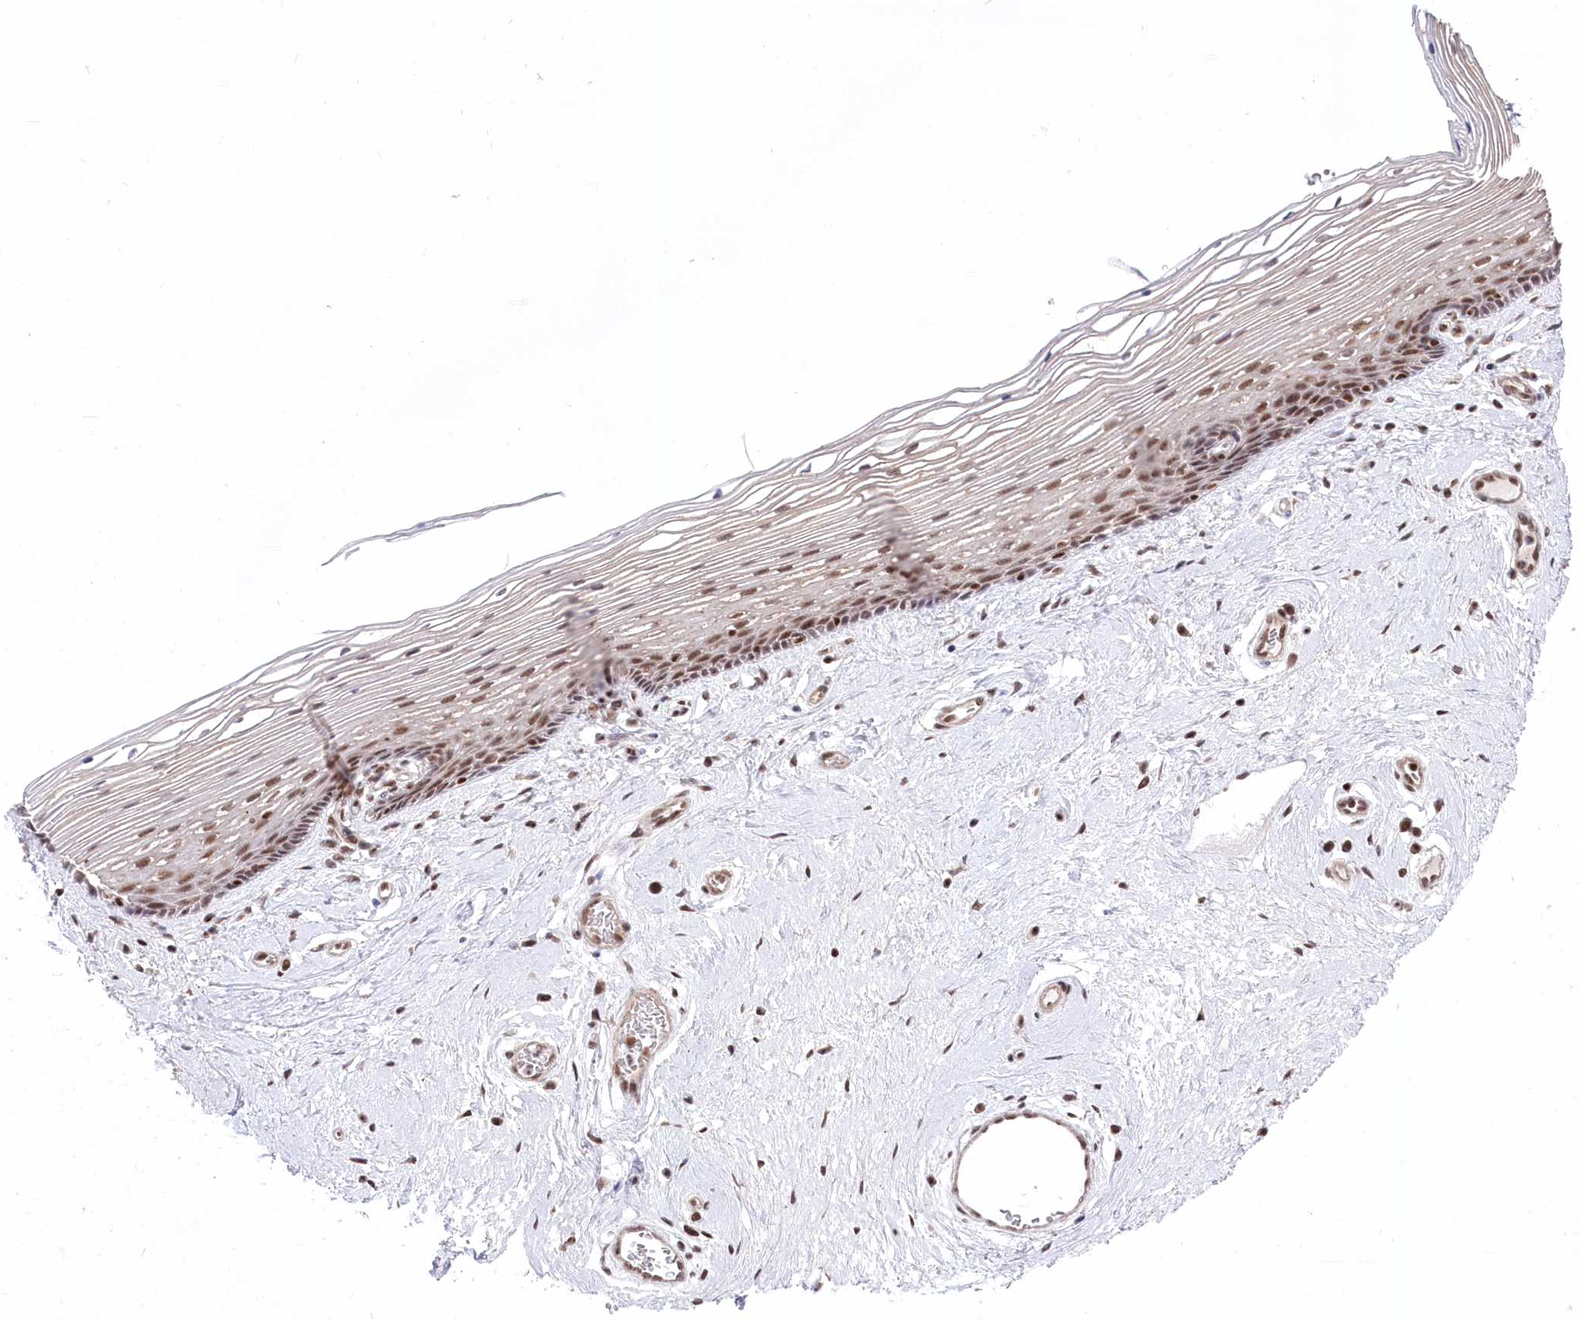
{"staining": {"intensity": "moderate", "quantity": ">75%", "location": "nuclear"}, "tissue": "vagina", "cell_type": "Squamous epithelial cells", "image_type": "normal", "snomed": [{"axis": "morphology", "description": "Normal tissue, NOS"}, {"axis": "topography", "description": "Vagina"}], "caption": "Immunohistochemical staining of normal human vagina exhibits moderate nuclear protein staining in approximately >75% of squamous epithelial cells.", "gene": "CGGBP1", "patient": {"sex": "female", "age": 46}}